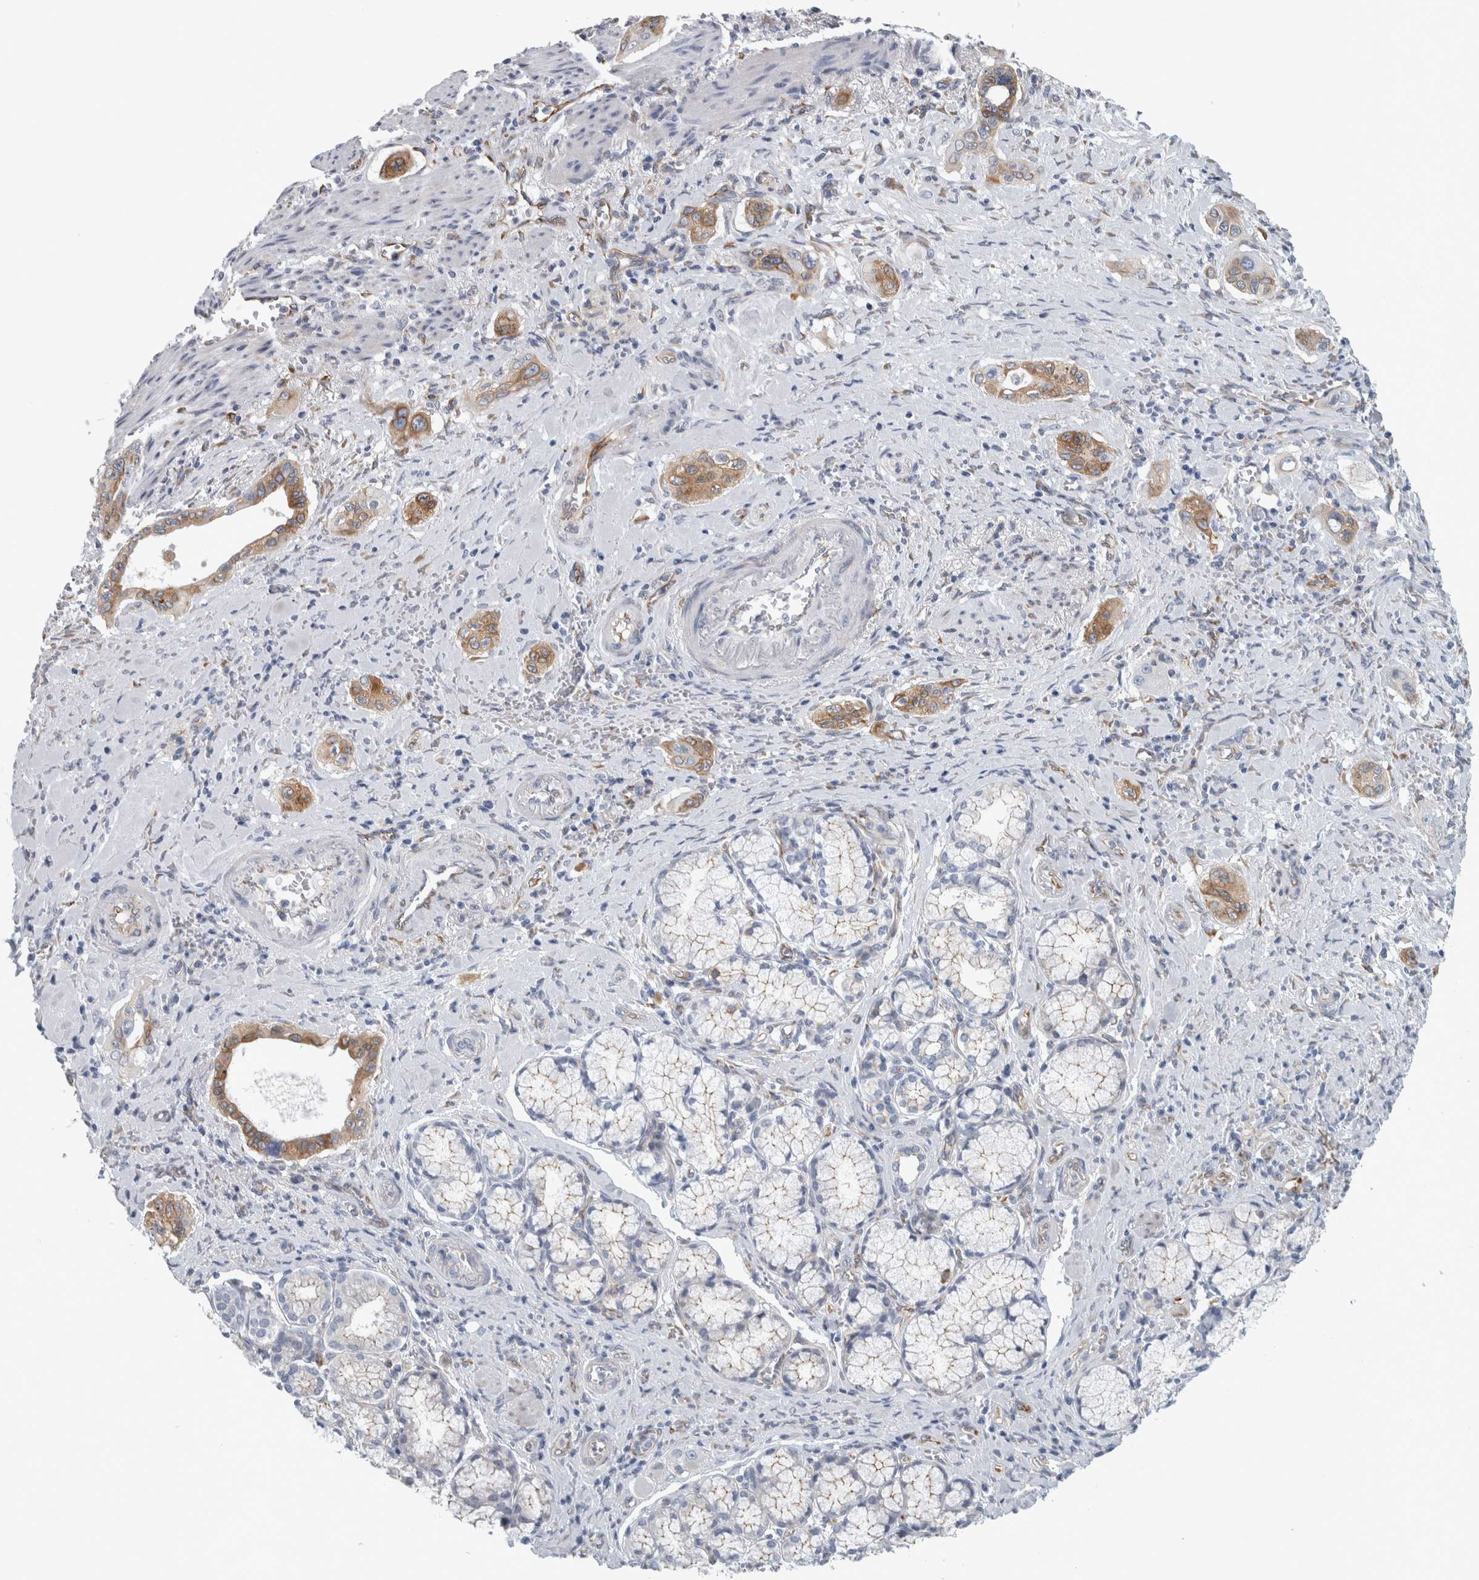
{"staining": {"intensity": "moderate", "quantity": ">75%", "location": "cytoplasmic/membranous"}, "tissue": "pancreatic cancer", "cell_type": "Tumor cells", "image_type": "cancer", "snomed": [{"axis": "morphology", "description": "Adenocarcinoma, NOS"}, {"axis": "topography", "description": "Pancreas"}], "caption": "Pancreatic cancer (adenocarcinoma) stained with a protein marker shows moderate staining in tumor cells.", "gene": "B3GNT3", "patient": {"sex": "male", "age": 77}}